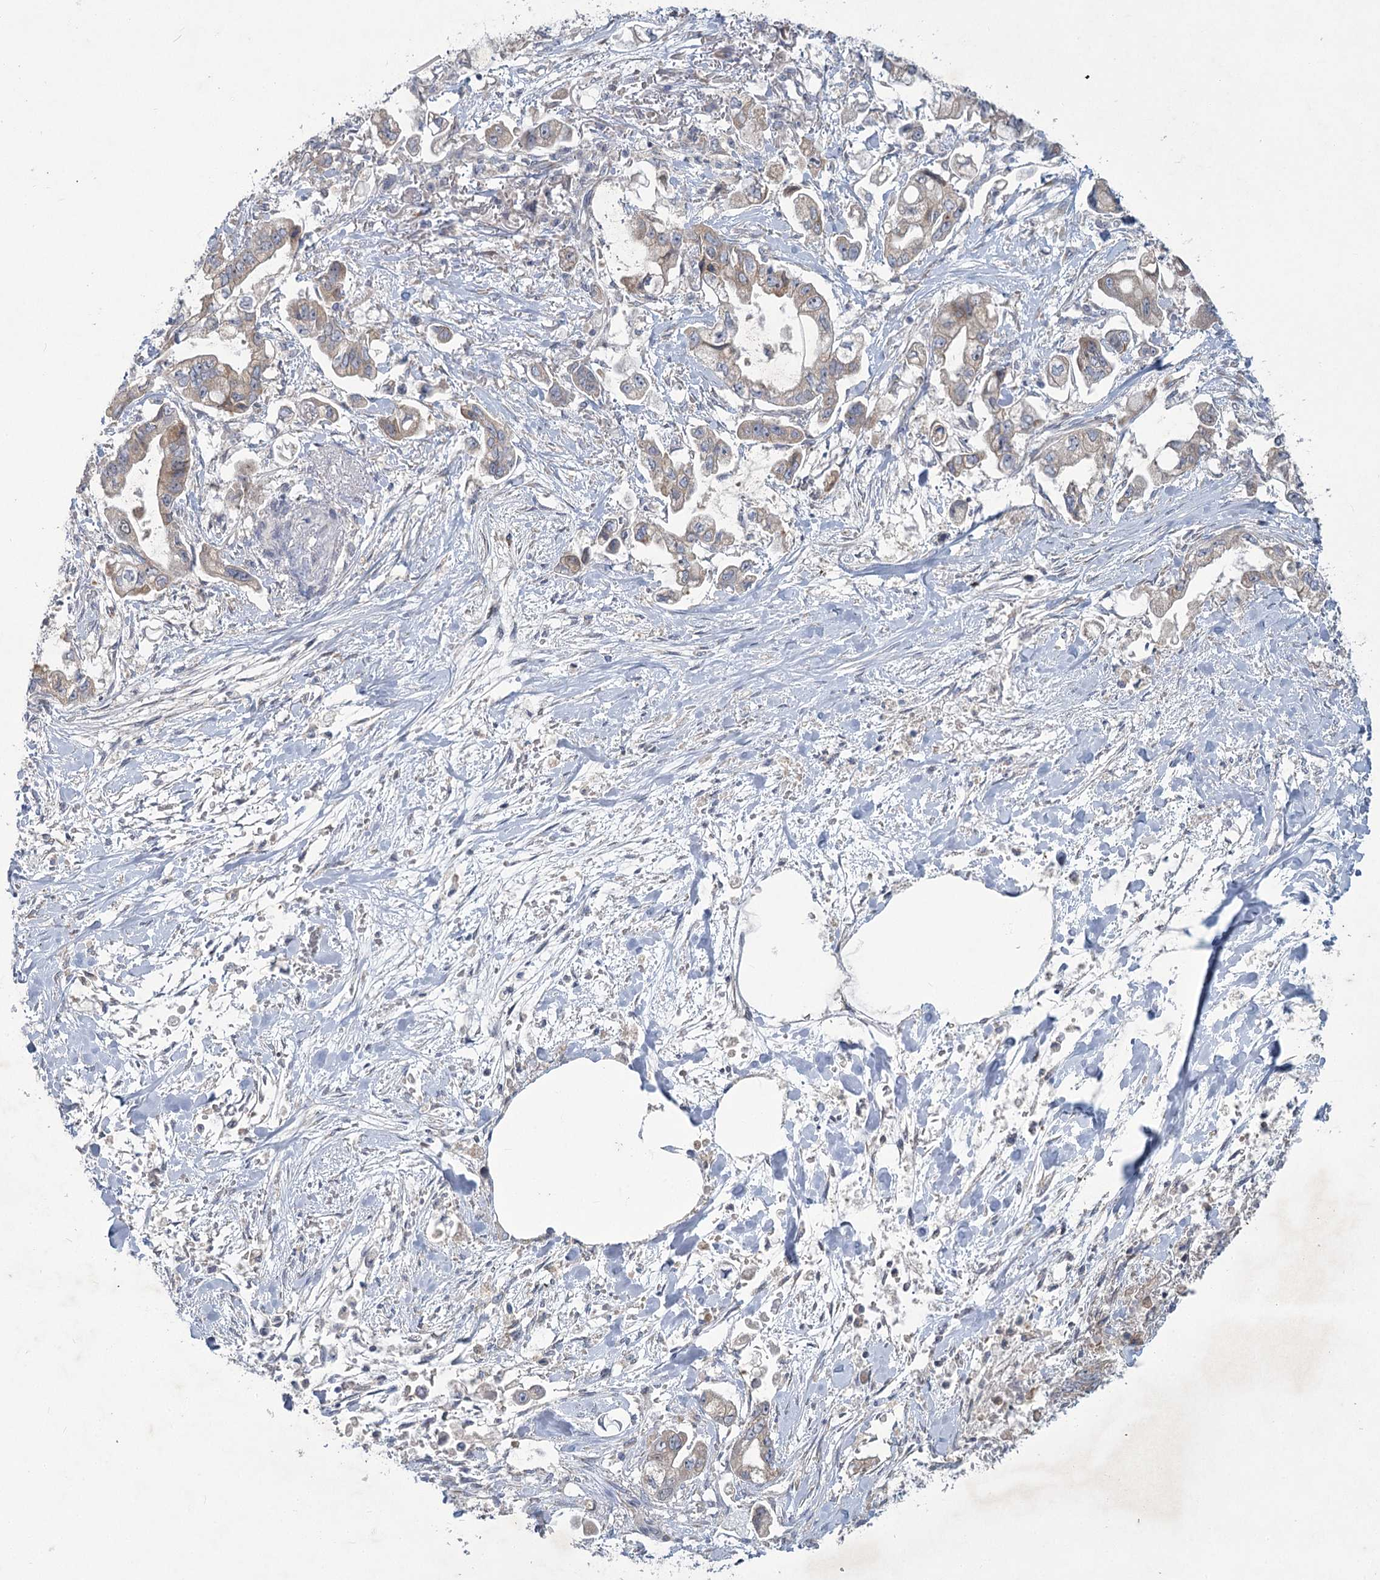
{"staining": {"intensity": "weak", "quantity": "25%-75%", "location": "cytoplasmic/membranous"}, "tissue": "stomach cancer", "cell_type": "Tumor cells", "image_type": "cancer", "snomed": [{"axis": "morphology", "description": "Adenocarcinoma, NOS"}, {"axis": "topography", "description": "Stomach"}], "caption": "Tumor cells exhibit low levels of weak cytoplasmic/membranous positivity in about 25%-75% of cells in stomach cancer.", "gene": "PLA2G12A", "patient": {"sex": "male", "age": 62}}